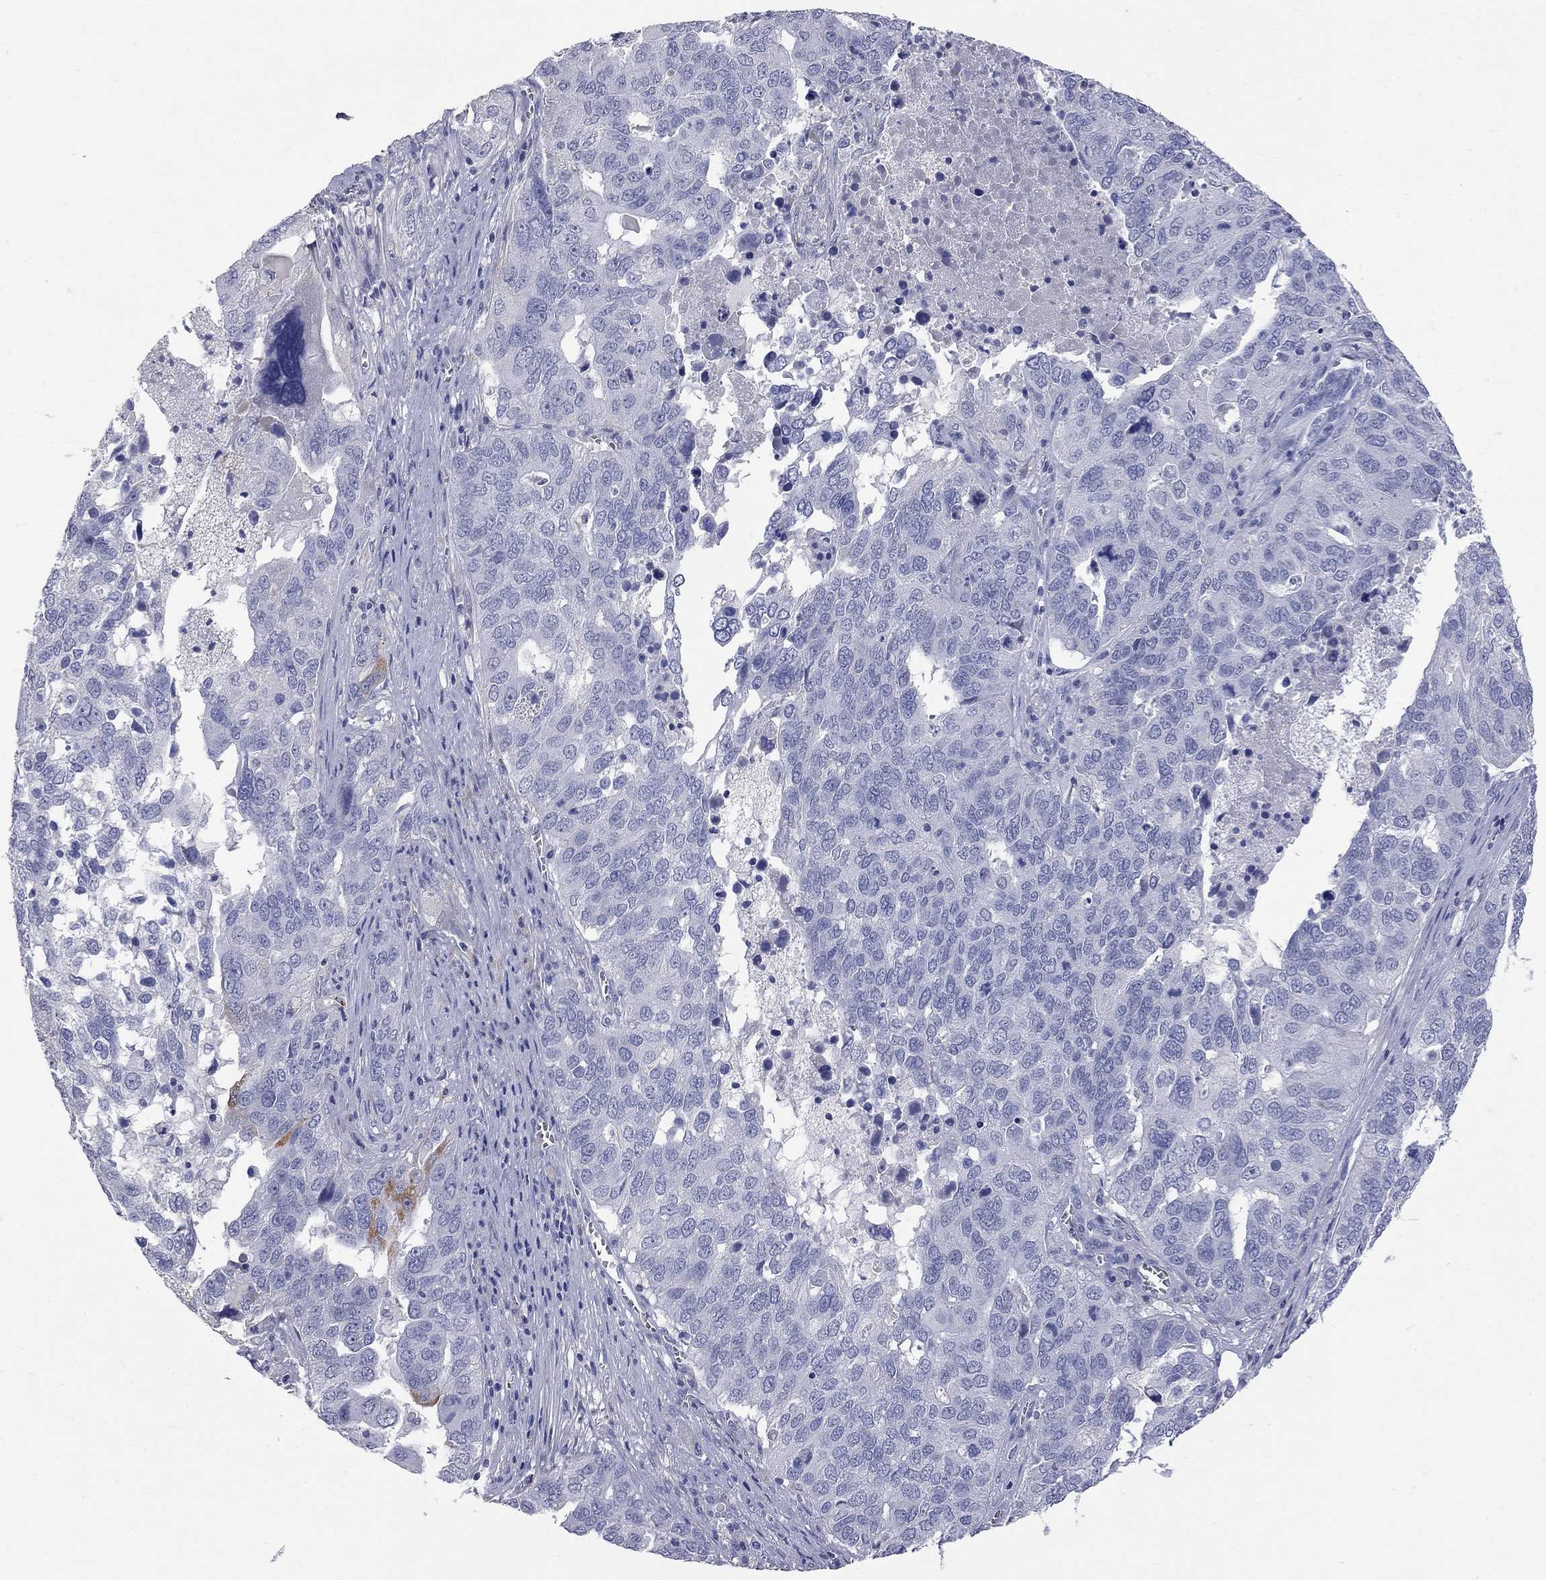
{"staining": {"intensity": "negative", "quantity": "none", "location": "none"}, "tissue": "ovarian cancer", "cell_type": "Tumor cells", "image_type": "cancer", "snomed": [{"axis": "morphology", "description": "Carcinoma, endometroid"}, {"axis": "topography", "description": "Soft tissue"}, {"axis": "topography", "description": "Ovary"}], "caption": "A micrograph of human endometroid carcinoma (ovarian) is negative for staining in tumor cells. (Immunohistochemistry (ihc), brightfield microscopy, high magnification).", "gene": "FAM221B", "patient": {"sex": "female", "age": 52}}